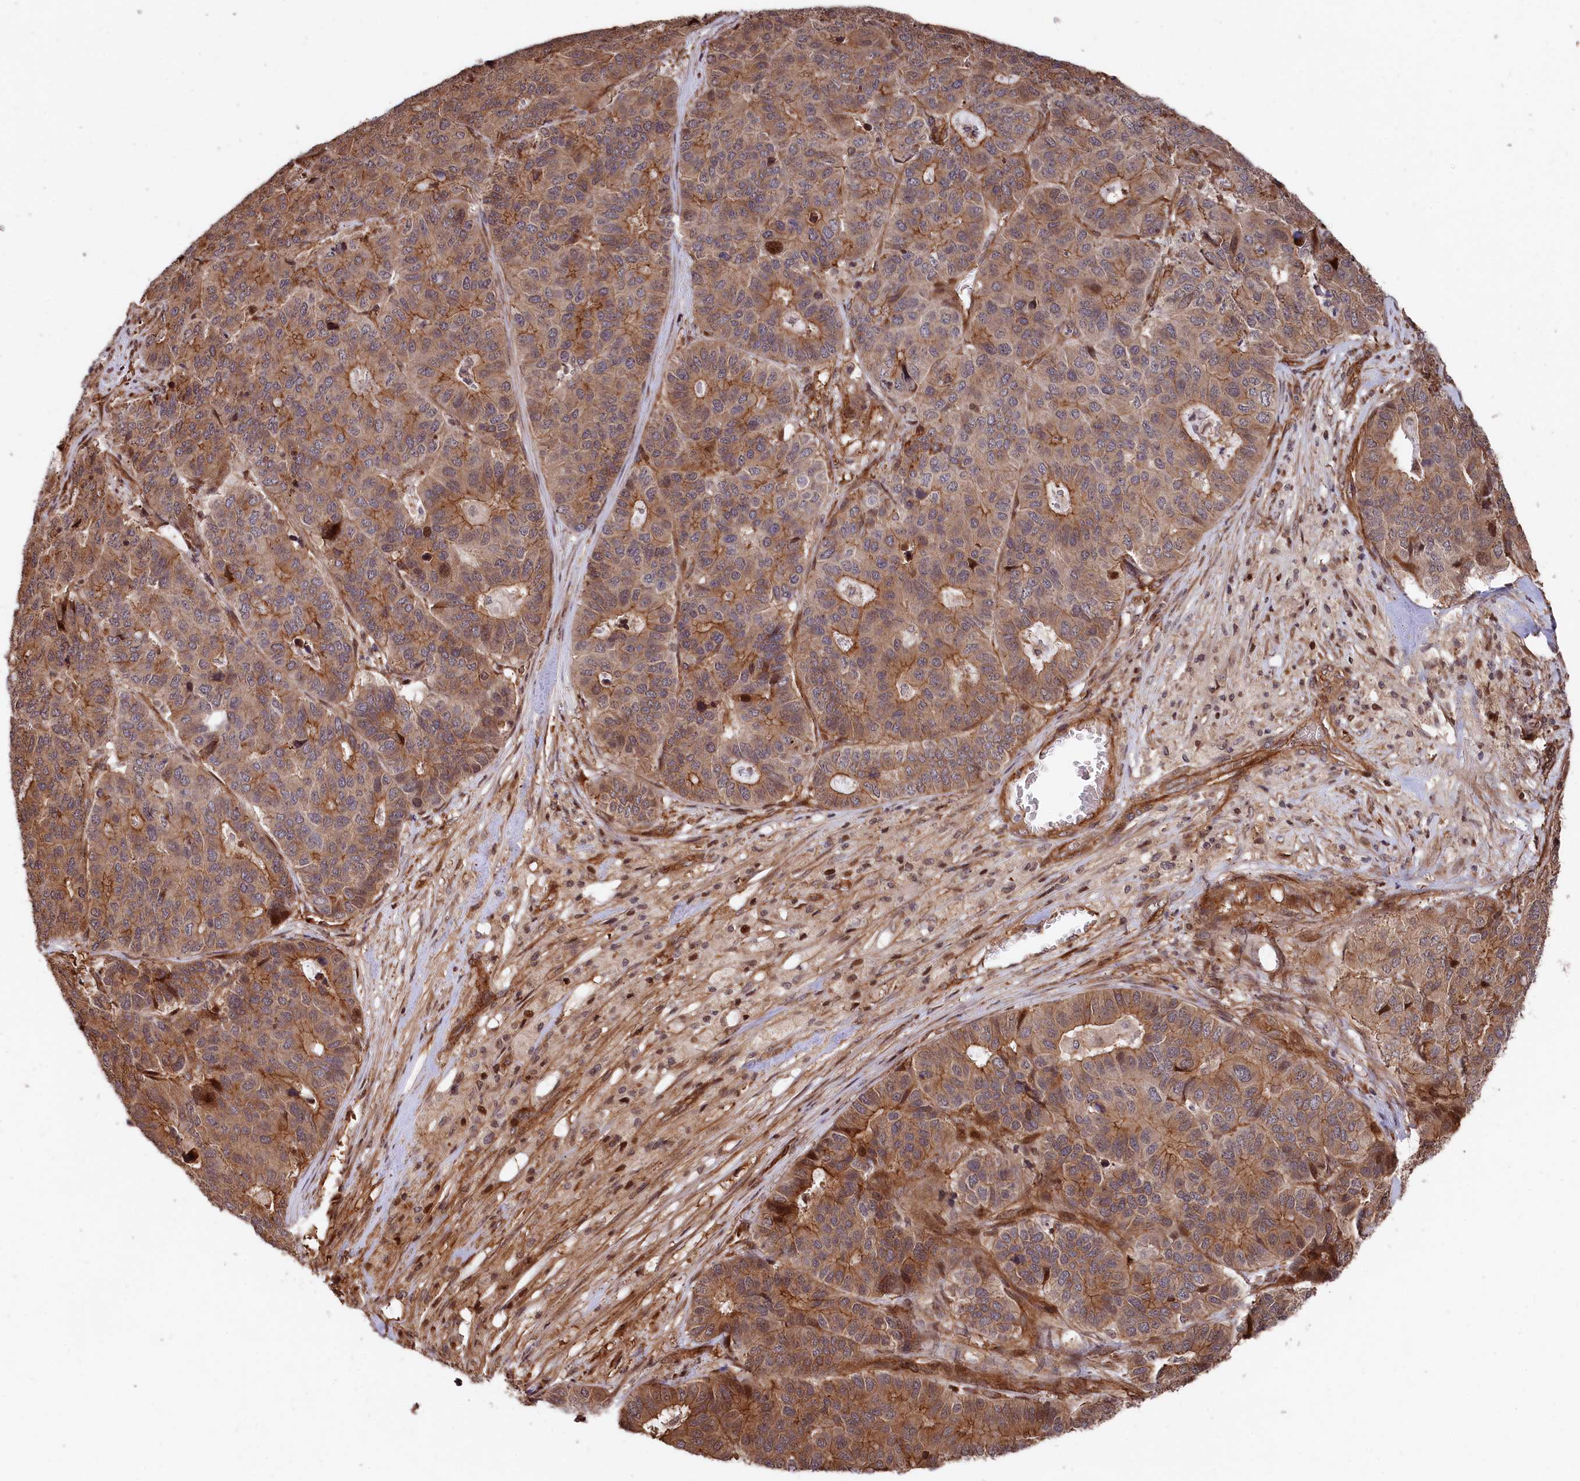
{"staining": {"intensity": "moderate", "quantity": ">75%", "location": "cytoplasmic/membranous"}, "tissue": "pancreatic cancer", "cell_type": "Tumor cells", "image_type": "cancer", "snomed": [{"axis": "morphology", "description": "Adenocarcinoma, NOS"}, {"axis": "topography", "description": "Pancreas"}], "caption": "Immunohistochemical staining of pancreatic cancer shows medium levels of moderate cytoplasmic/membranous staining in about >75% of tumor cells. The protein is stained brown, and the nuclei are stained in blue (DAB IHC with brightfield microscopy, high magnification).", "gene": "TNKS1BP1", "patient": {"sex": "male", "age": 50}}